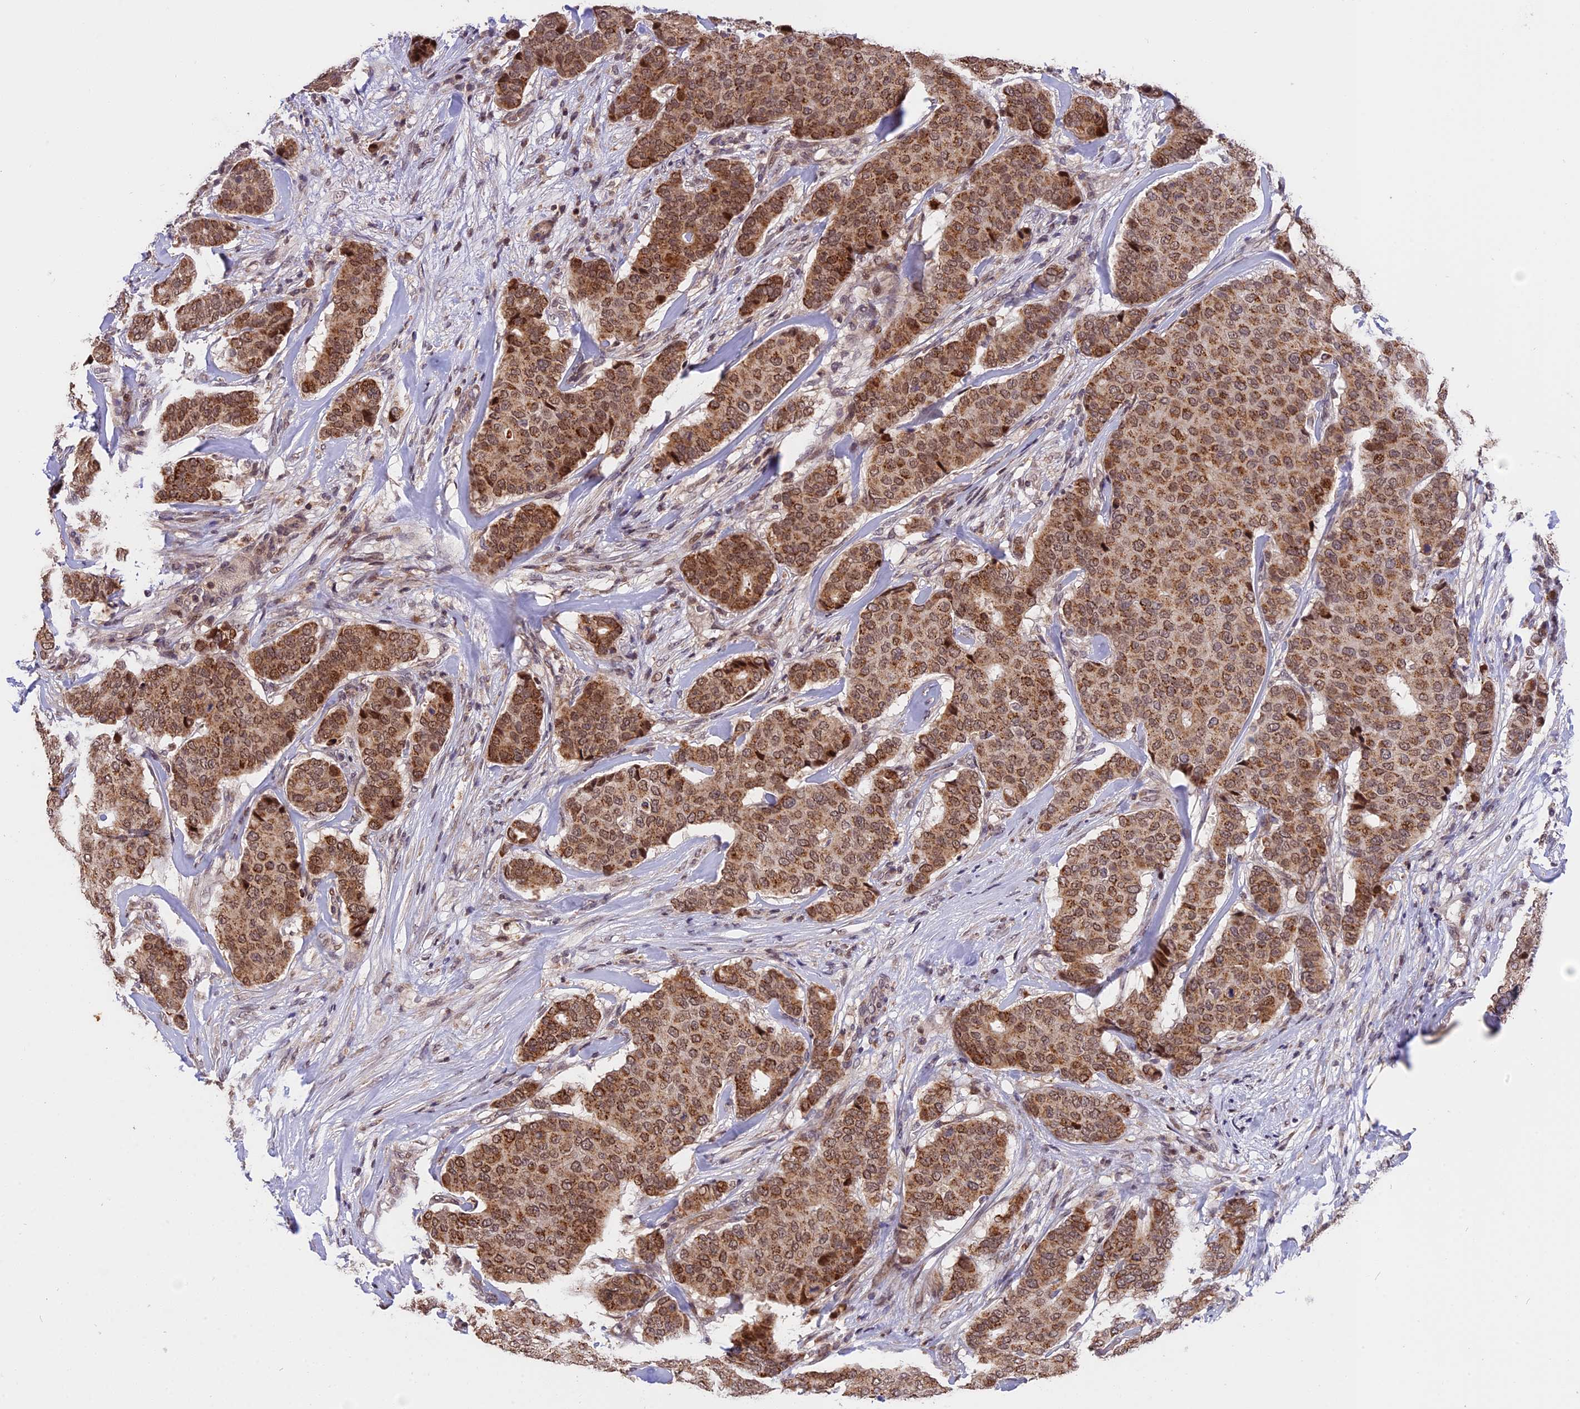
{"staining": {"intensity": "strong", "quantity": ">75%", "location": "cytoplasmic/membranous,nuclear"}, "tissue": "breast cancer", "cell_type": "Tumor cells", "image_type": "cancer", "snomed": [{"axis": "morphology", "description": "Duct carcinoma"}, {"axis": "topography", "description": "Breast"}], "caption": "High-magnification brightfield microscopy of breast cancer stained with DAB (brown) and counterstained with hematoxylin (blue). tumor cells exhibit strong cytoplasmic/membranous and nuclear positivity is present in about>75% of cells.", "gene": "RERGL", "patient": {"sex": "female", "age": 75}}